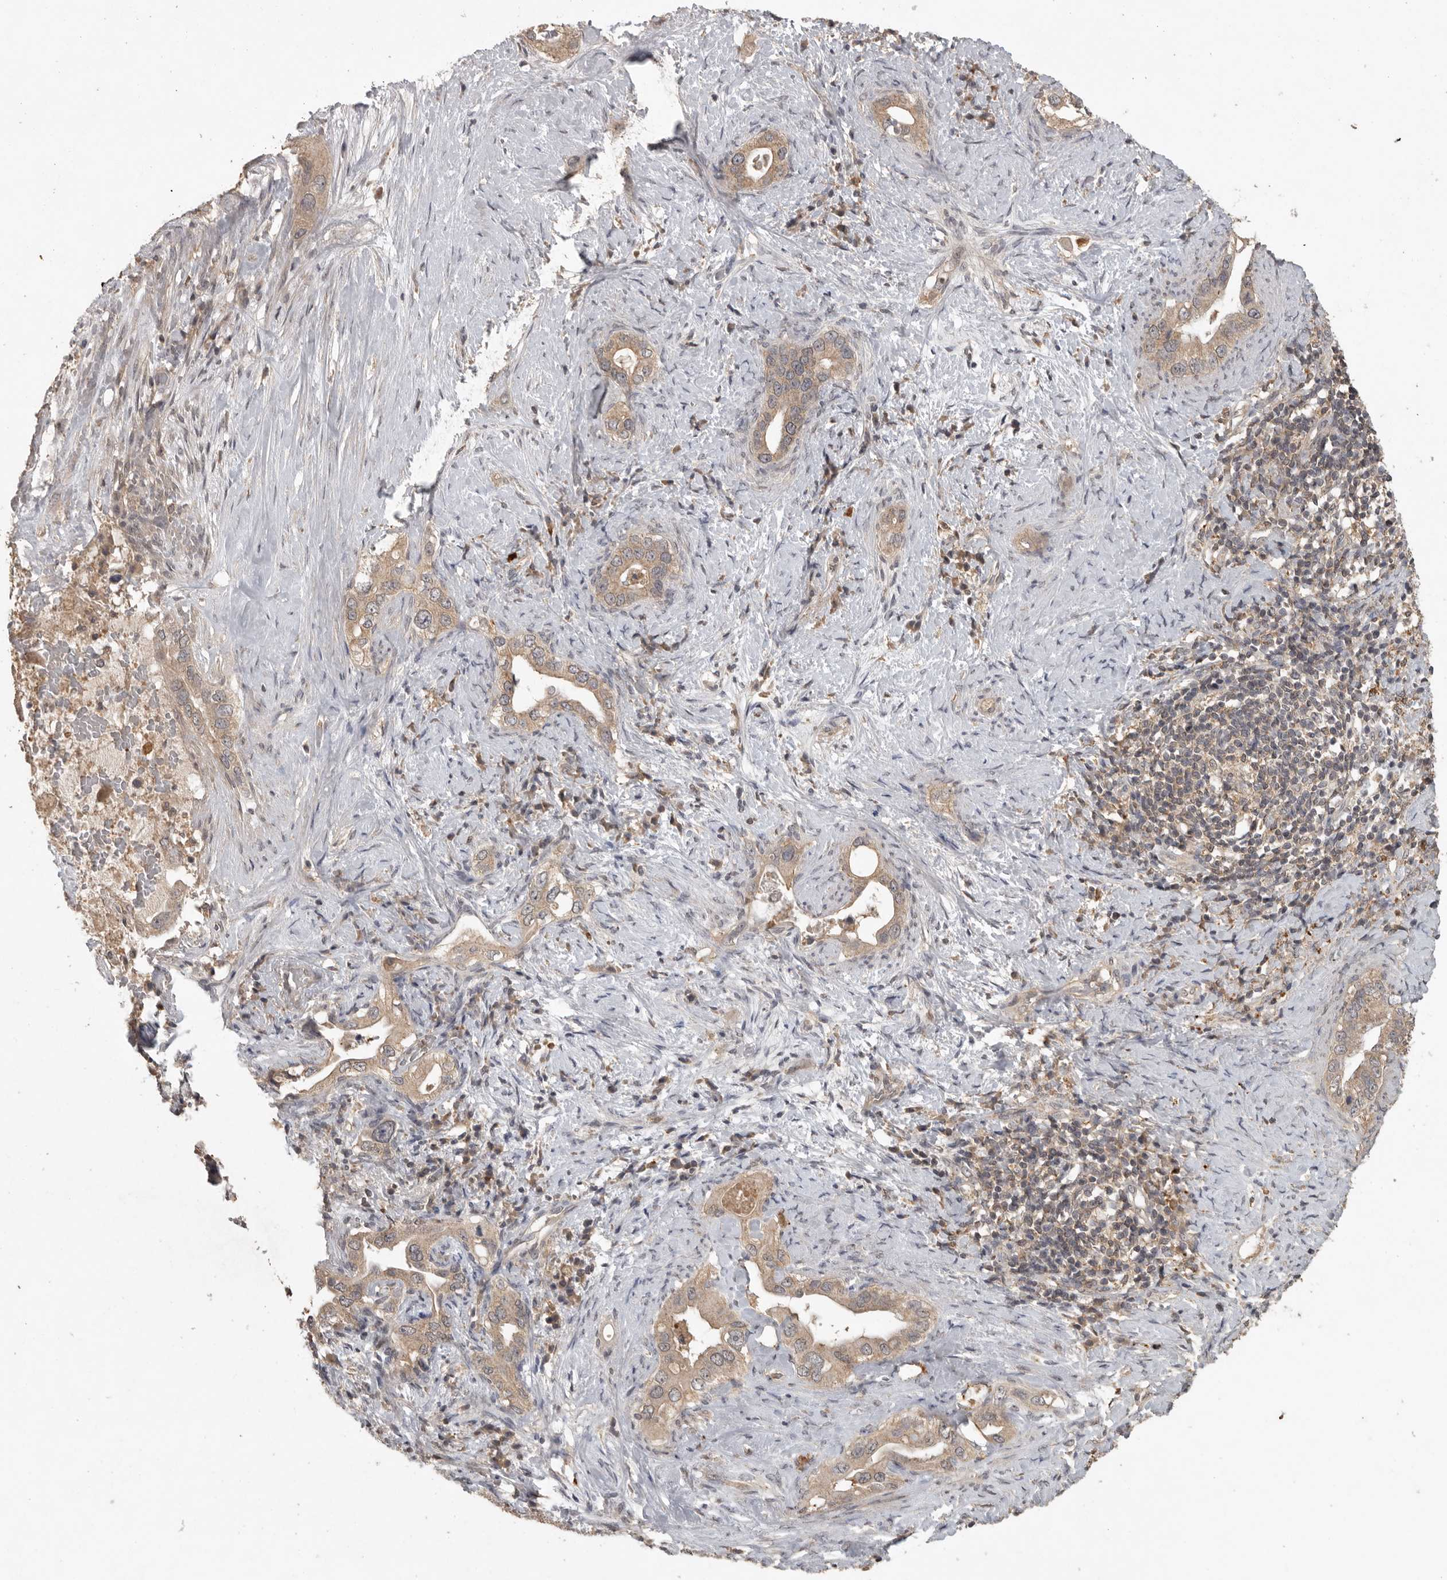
{"staining": {"intensity": "weak", "quantity": ">75%", "location": "cytoplasmic/membranous"}, "tissue": "pancreatic cancer", "cell_type": "Tumor cells", "image_type": "cancer", "snomed": [{"axis": "morphology", "description": "Inflammation, NOS"}, {"axis": "morphology", "description": "Adenocarcinoma, NOS"}, {"axis": "topography", "description": "Pancreas"}], "caption": "An immunohistochemistry (IHC) photomicrograph of tumor tissue is shown. Protein staining in brown labels weak cytoplasmic/membranous positivity in pancreatic cancer (adenocarcinoma) within tumor cells.", "gene": "ADAMTS4", "patient": {"sex": "female", "age": 56}}